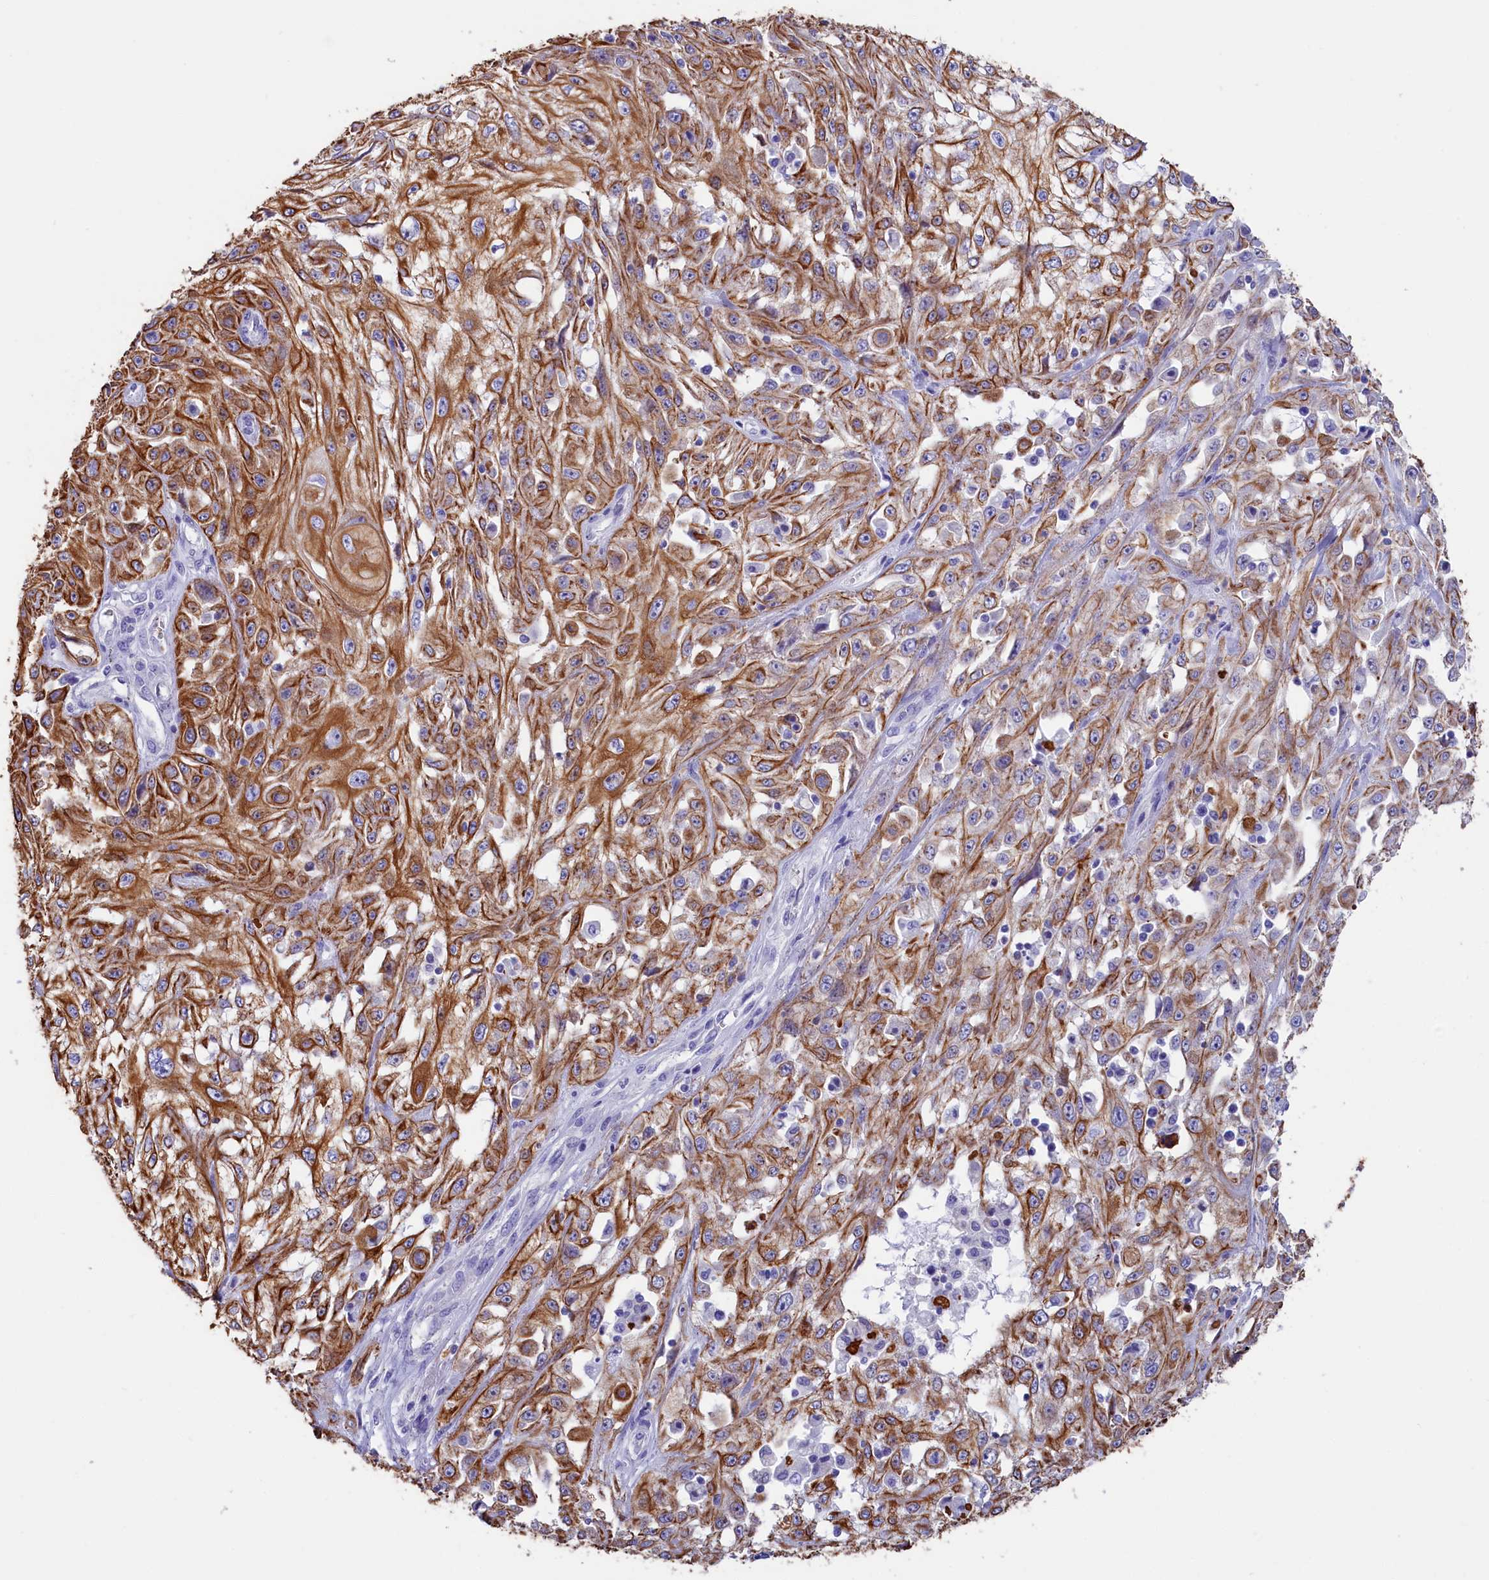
{"staining": {"intensity": "strong", "quantity": ">75%", "location": "cytoplasmic/membranous"}, "tissue": "skin cancer", "cell_type": "Tumor cells", "image_type": "cancer", "snomed": [{"axis": "morphology", "description": "Squamous cell carcinoma, NOS"}, {"axis": "morphology", "description": "Squamous cell carcinoma, metastatic, NOS"}, {"axis": "topography", "description": "Skin"}, {"axis": "topography", "description": "Lymph node"}], "caption": "Skin cancer stained for a protein demonstrates strong cytoplasmic/membranous positivity in tumor cells. (Stains: DAB (3,3'-diaminobenzidine) in brown, nuclei in blue, Microscopy: brightfield microscopy at high magnification).", "gene": "SULT2A1", "patient": {"sex": "male", "age": 75}}